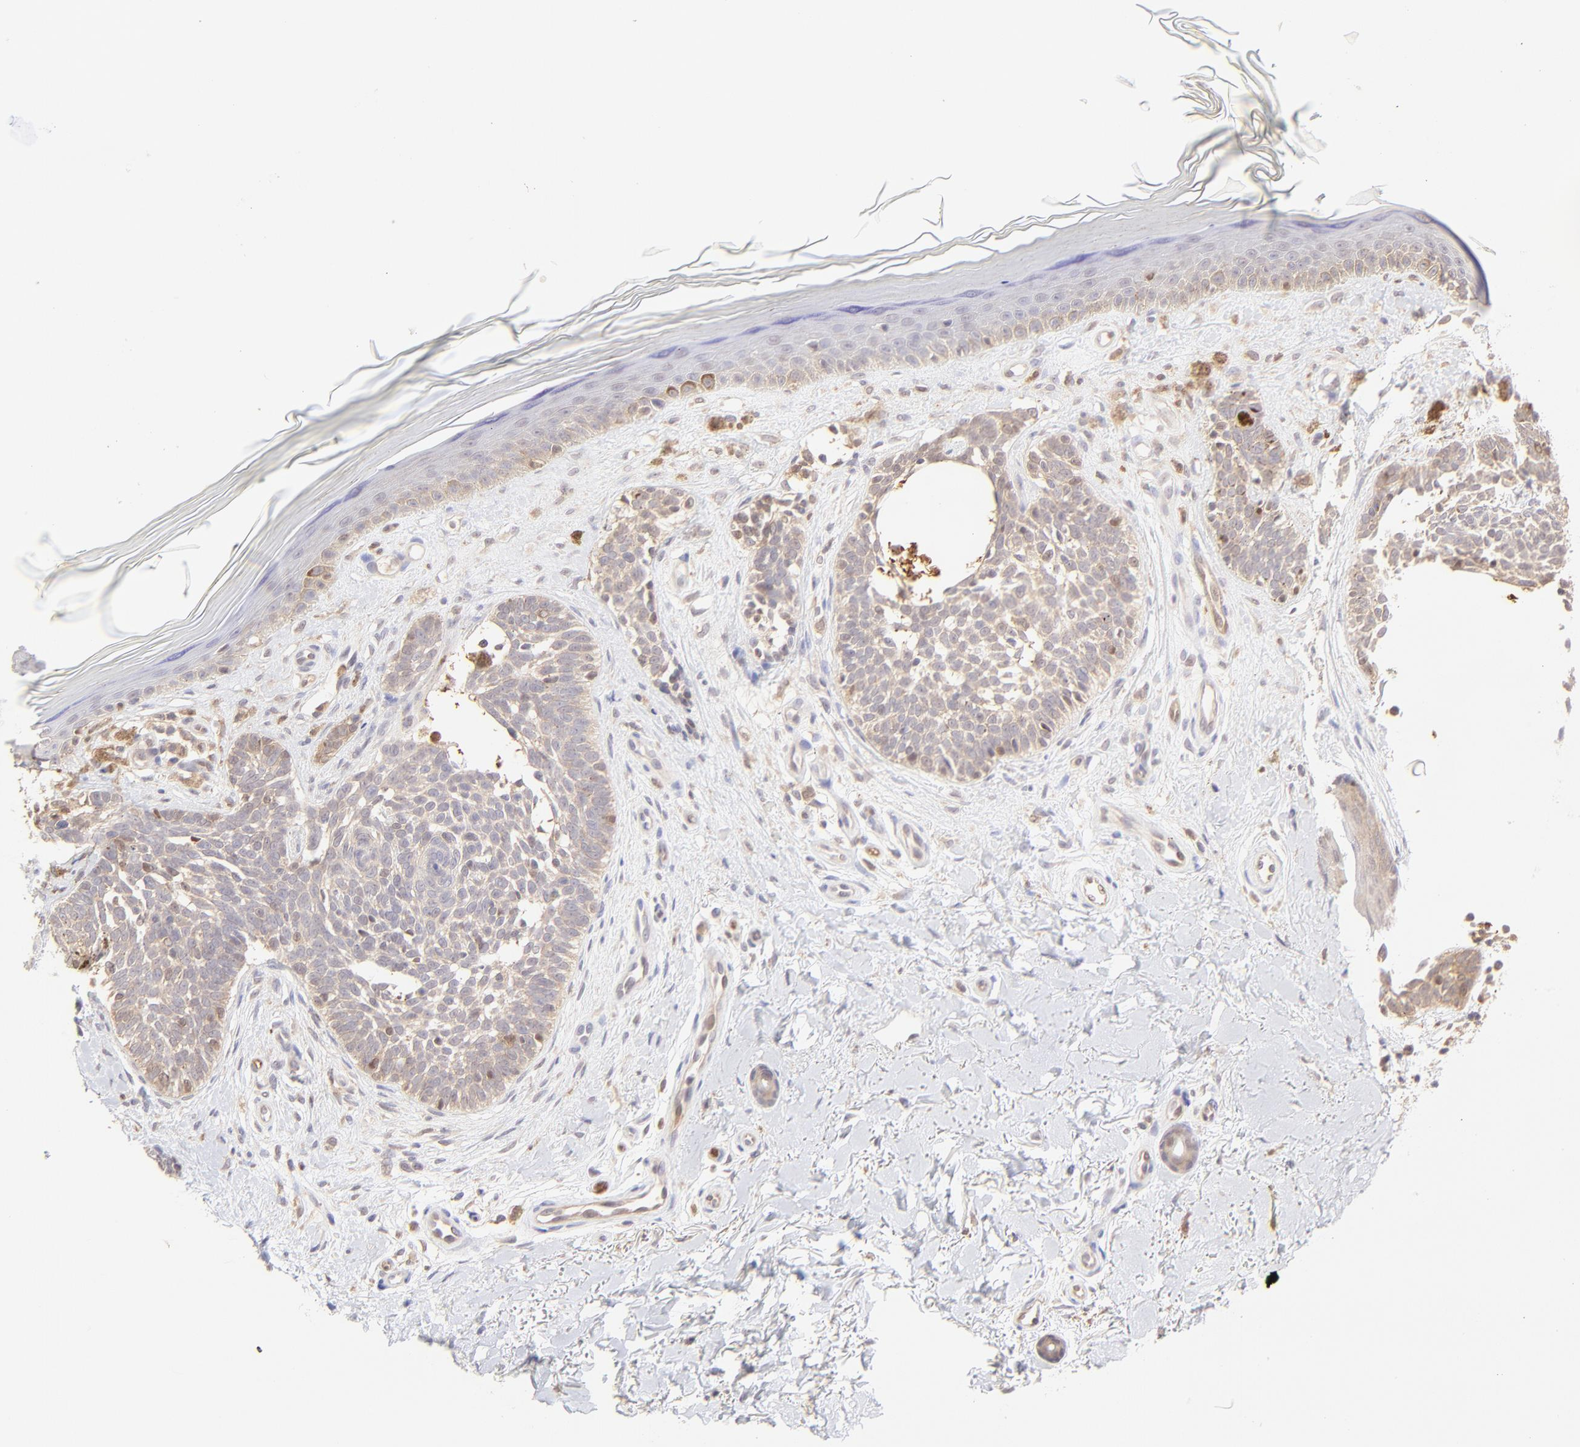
{"staining": {"intensity": "weak", "quantity": ">75%", "location": "cytoplasmic/membranous"}, "tissue": "skin cancer", "cell_type": "Tumor cells", "image_type": "cancer", "snomed": [{"axis": "morphology", "description": "Normal tissue, NOS"}, {"axis": "morphology", "description": "Basal cell carcinoma"}, {"axis": "topography", "description": "Skin"}], "caption": "A histopathology image showing weak cytoplasmic/membranous staining in approximately >75% of tumor cells in basal cell carcinoma (skin), as visualized by brown immunohistochemical staining.", "gene": "HYAL1", "patient": {"sex": "female", "age": 58}}